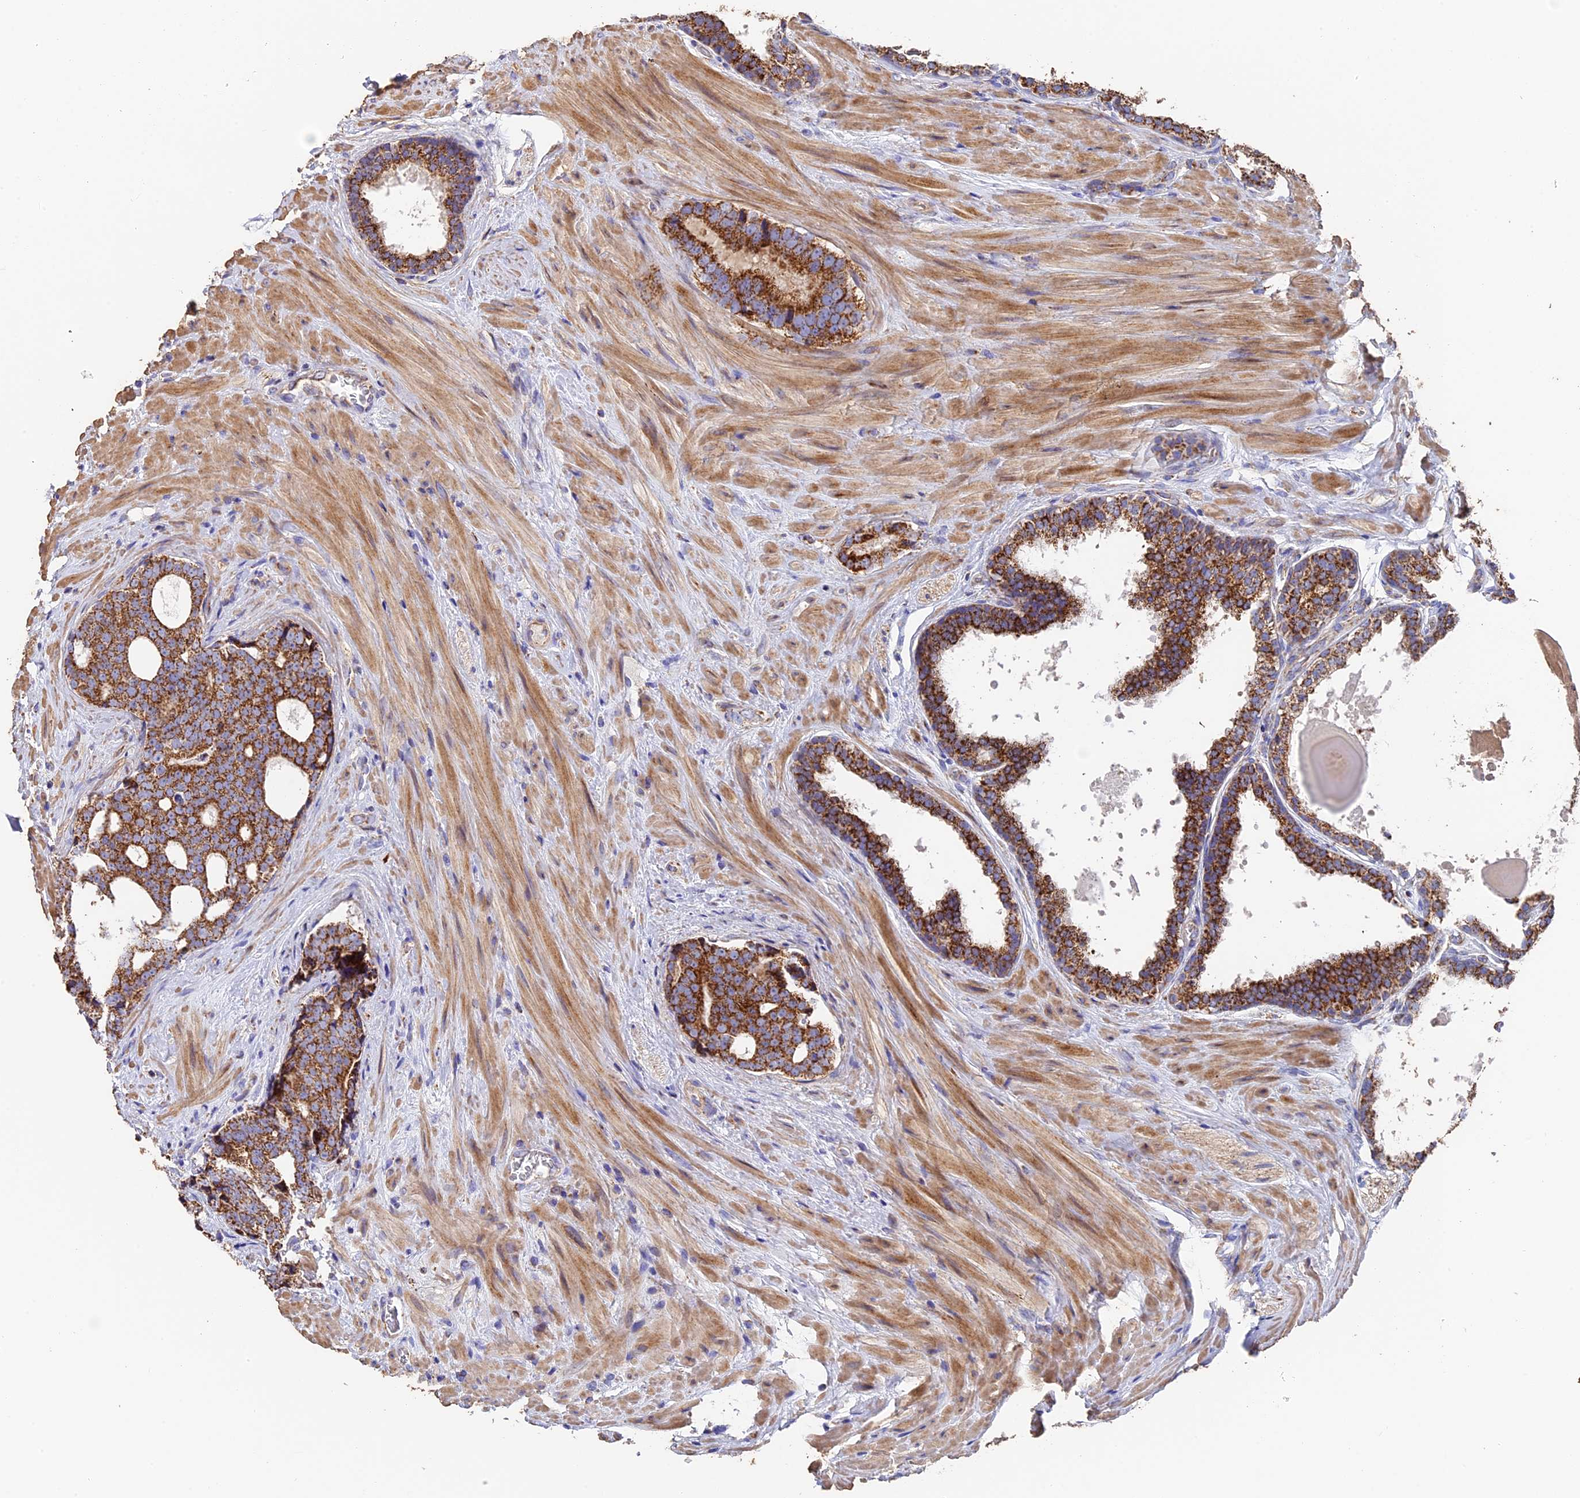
{"staining": {"intensity": "strong", "quantity": ">75%", "location": "cytoplasmic/membranous"}, "tissue": "prostate cancer", "cell_type": "Tumor cells", "image_type": "cancer", "snomed": [{"axis": "morphology", "description": "Adenocarcinoma, High grade"}, {"axis": "topography", "description": "Prostate"}], "caption": "Immunohistochemistry (IHC) (DAB (3,3'-diaminobenzidine)) staining of prostate cancer (high-grade adenocarcinoma) demonstrates strong cytoplasmic/membranous protein positivity in approximately >75% of tumor cells.", "gene": "ADAT1", "patient": {"sex": "male", "age": 56}}